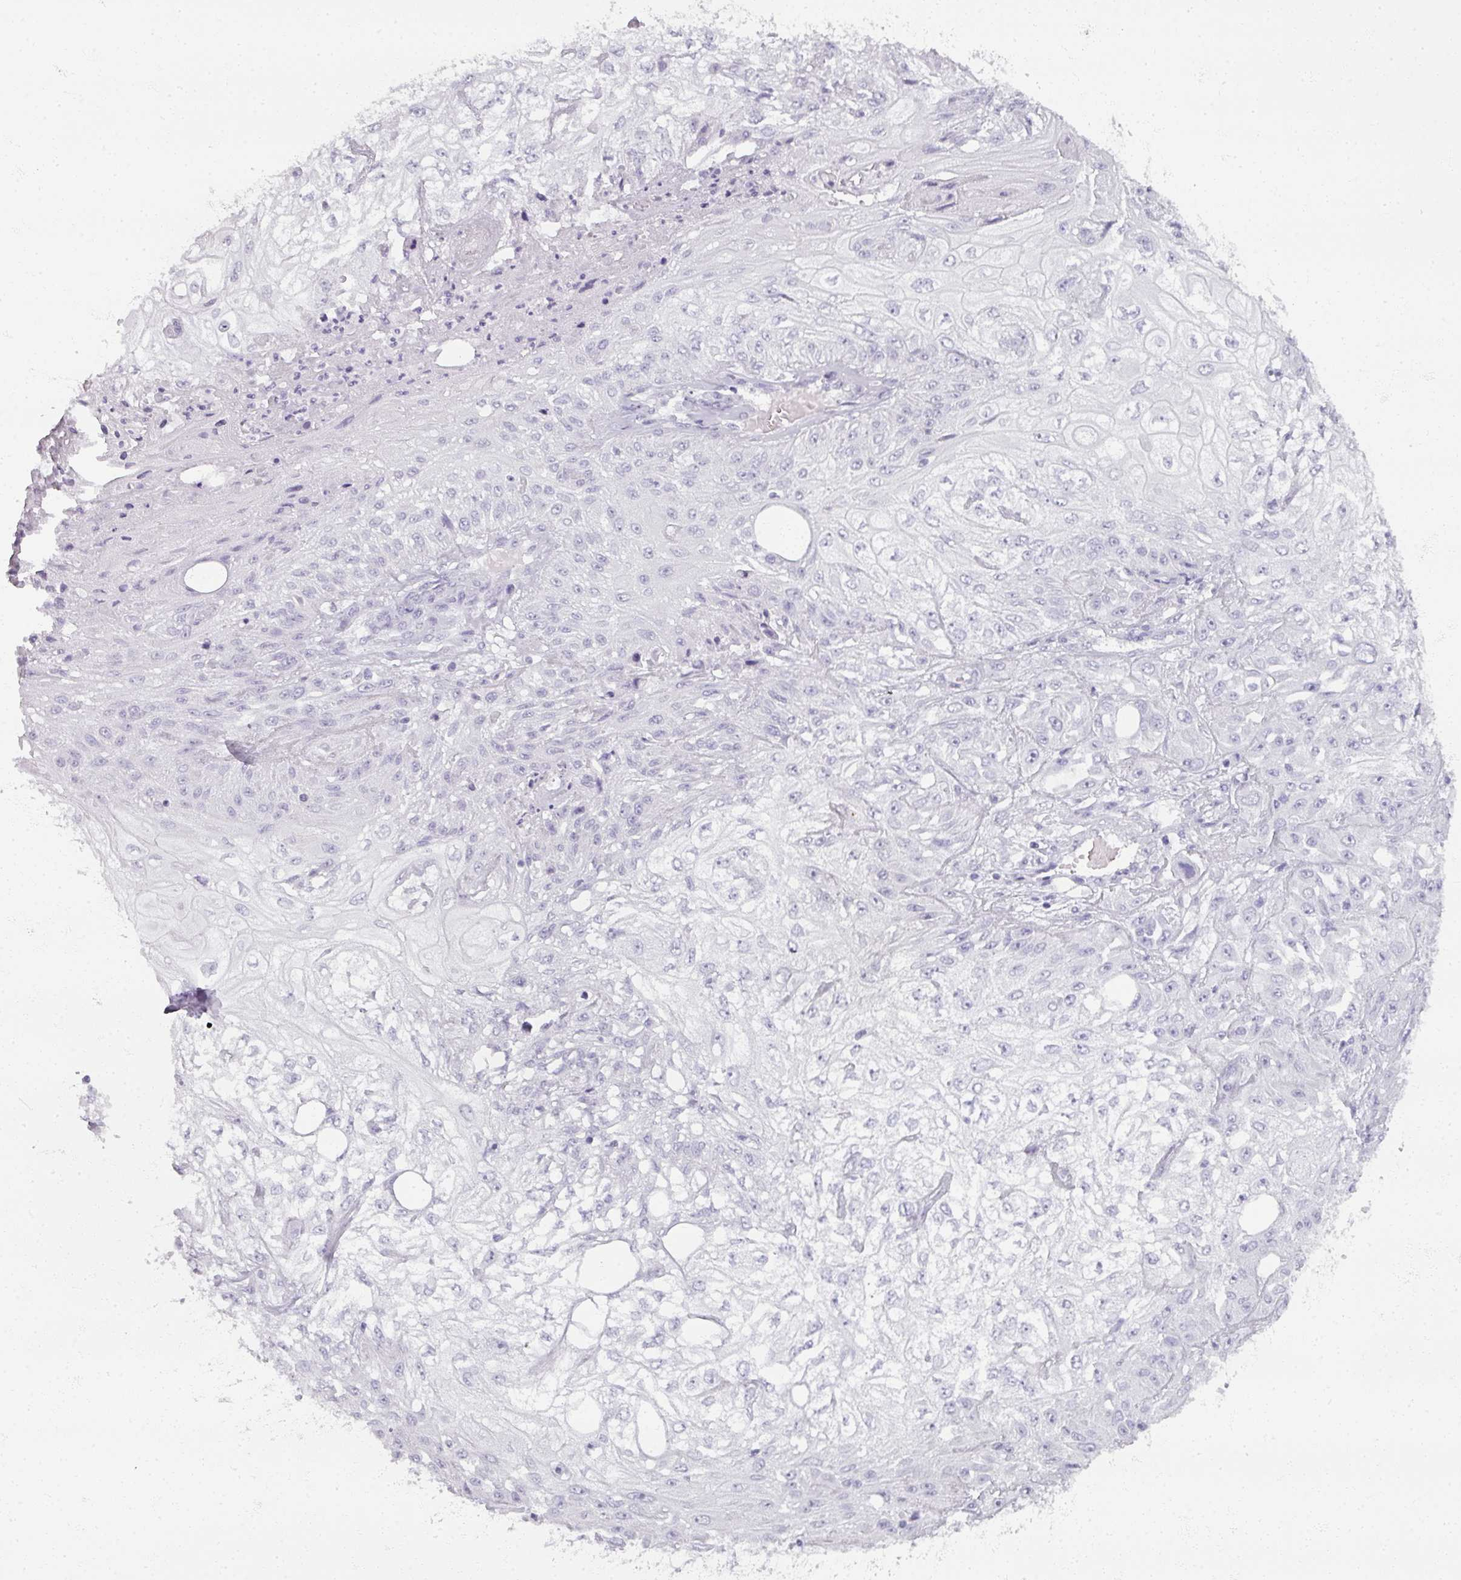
{"staining": {"intensity": "negative", "quantity": "none", "location": "none"}, "tissue": "skin cancer", "cell_type": "Tumor cells", "image_type": "cancer", "snomed": [{"axis": "morphology", "description": "Squamous cell carcinoma, NOS"}, {"axis": "morphology", "description": "Squamous cell carcinoma, metastatic, NOS"}, {"axis": "topography", "description": "Skin"}, {"axis": "topography", "description": "Lymph node"}], "caption": "Immunohistochemistry of human skin cancer (squamous cell carcinoma) exhibits no expression in tumor cells.", "gene": "RFPL2", "patient": {"sex": "male", "age": 75}}